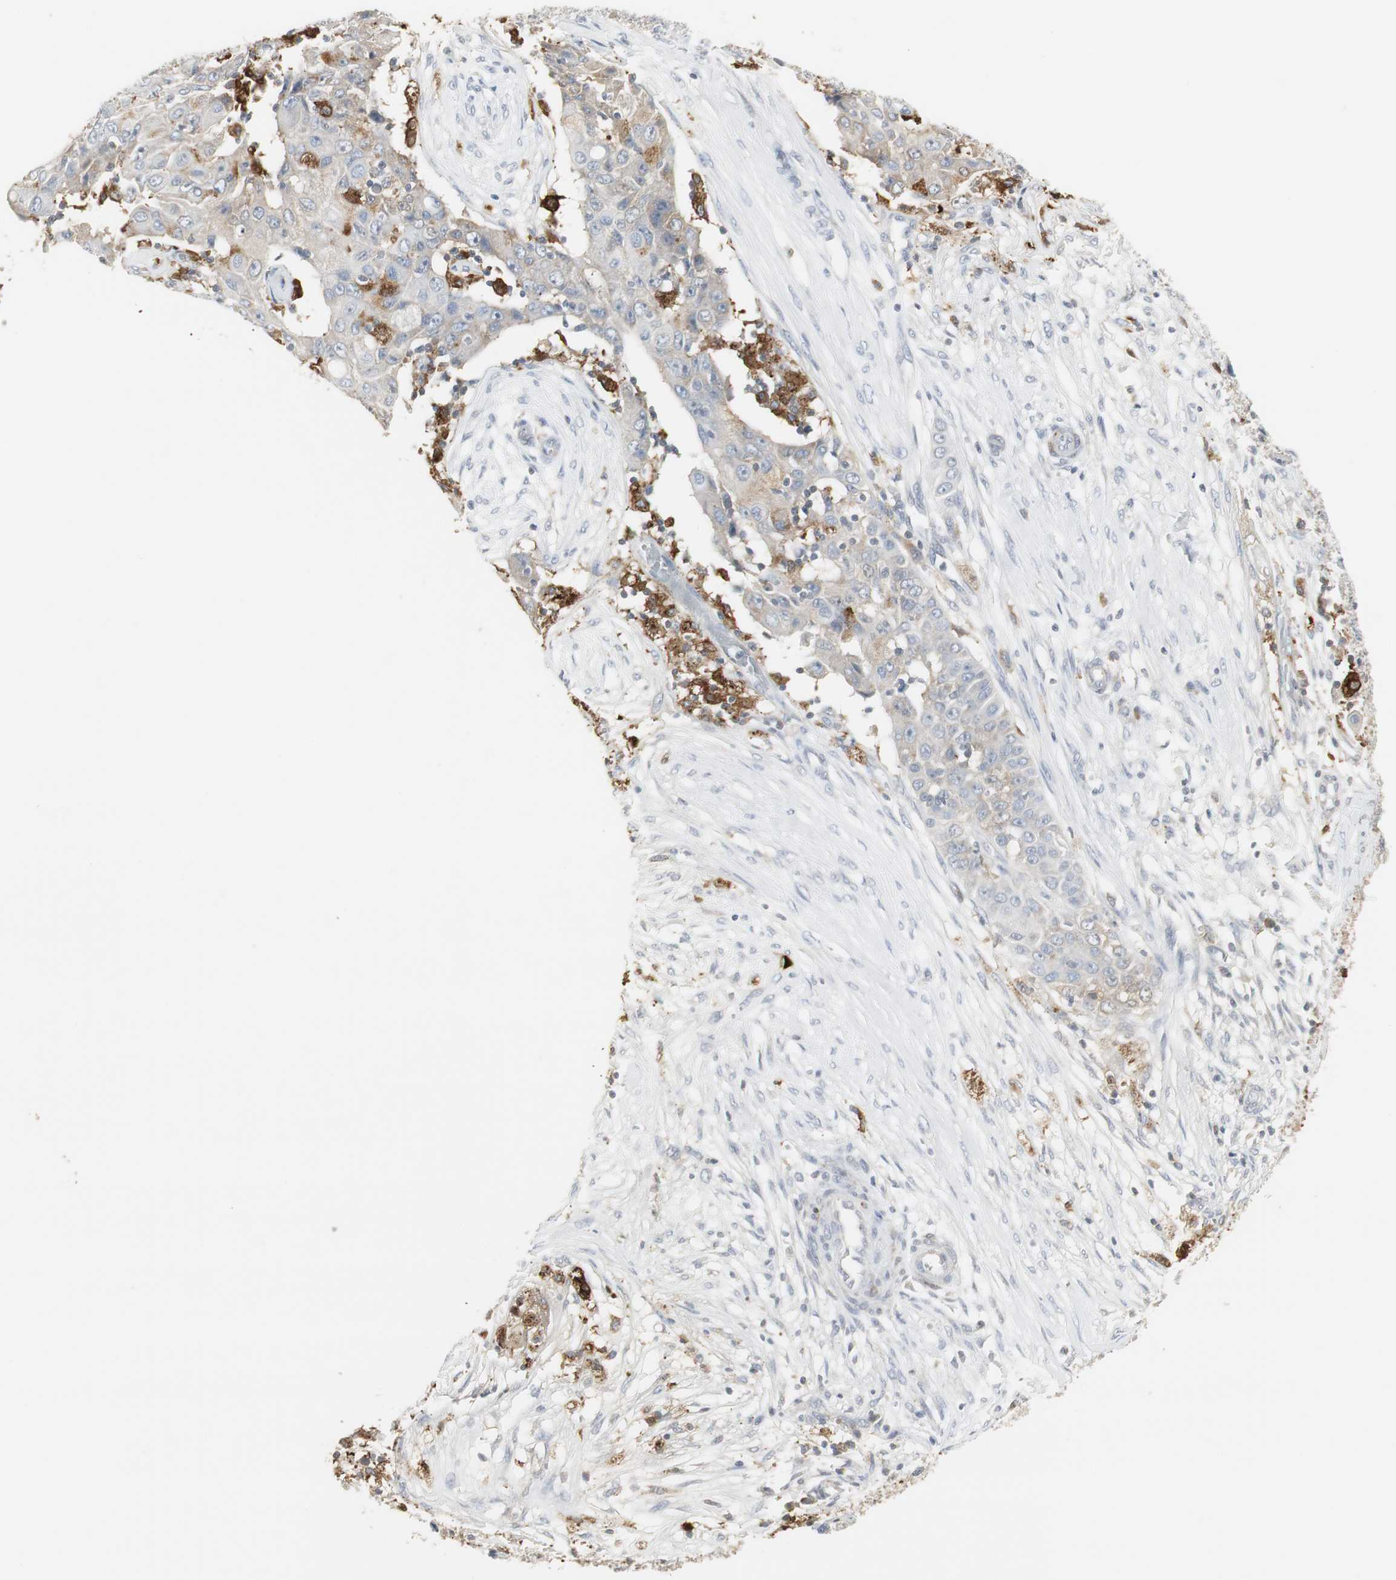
{"staining": {"intensity": "negative", "quantity": "none", "location": "none"}, "tissue": "ovarian cancer", "cell_type": "Tumor cells", "image_type": "cancer", "snomed": [{"axis": "morphology", "description": "Carcinoma, endometroid"}, {"axis": "topography", "description": "Ovary"}], "caption": "This is a image of IHC staining of ovarian endometroid carcinoma, which shows no staining in tumor cells.", "gene": "PI15", "patient": {"sex": "female", "age": 42}}